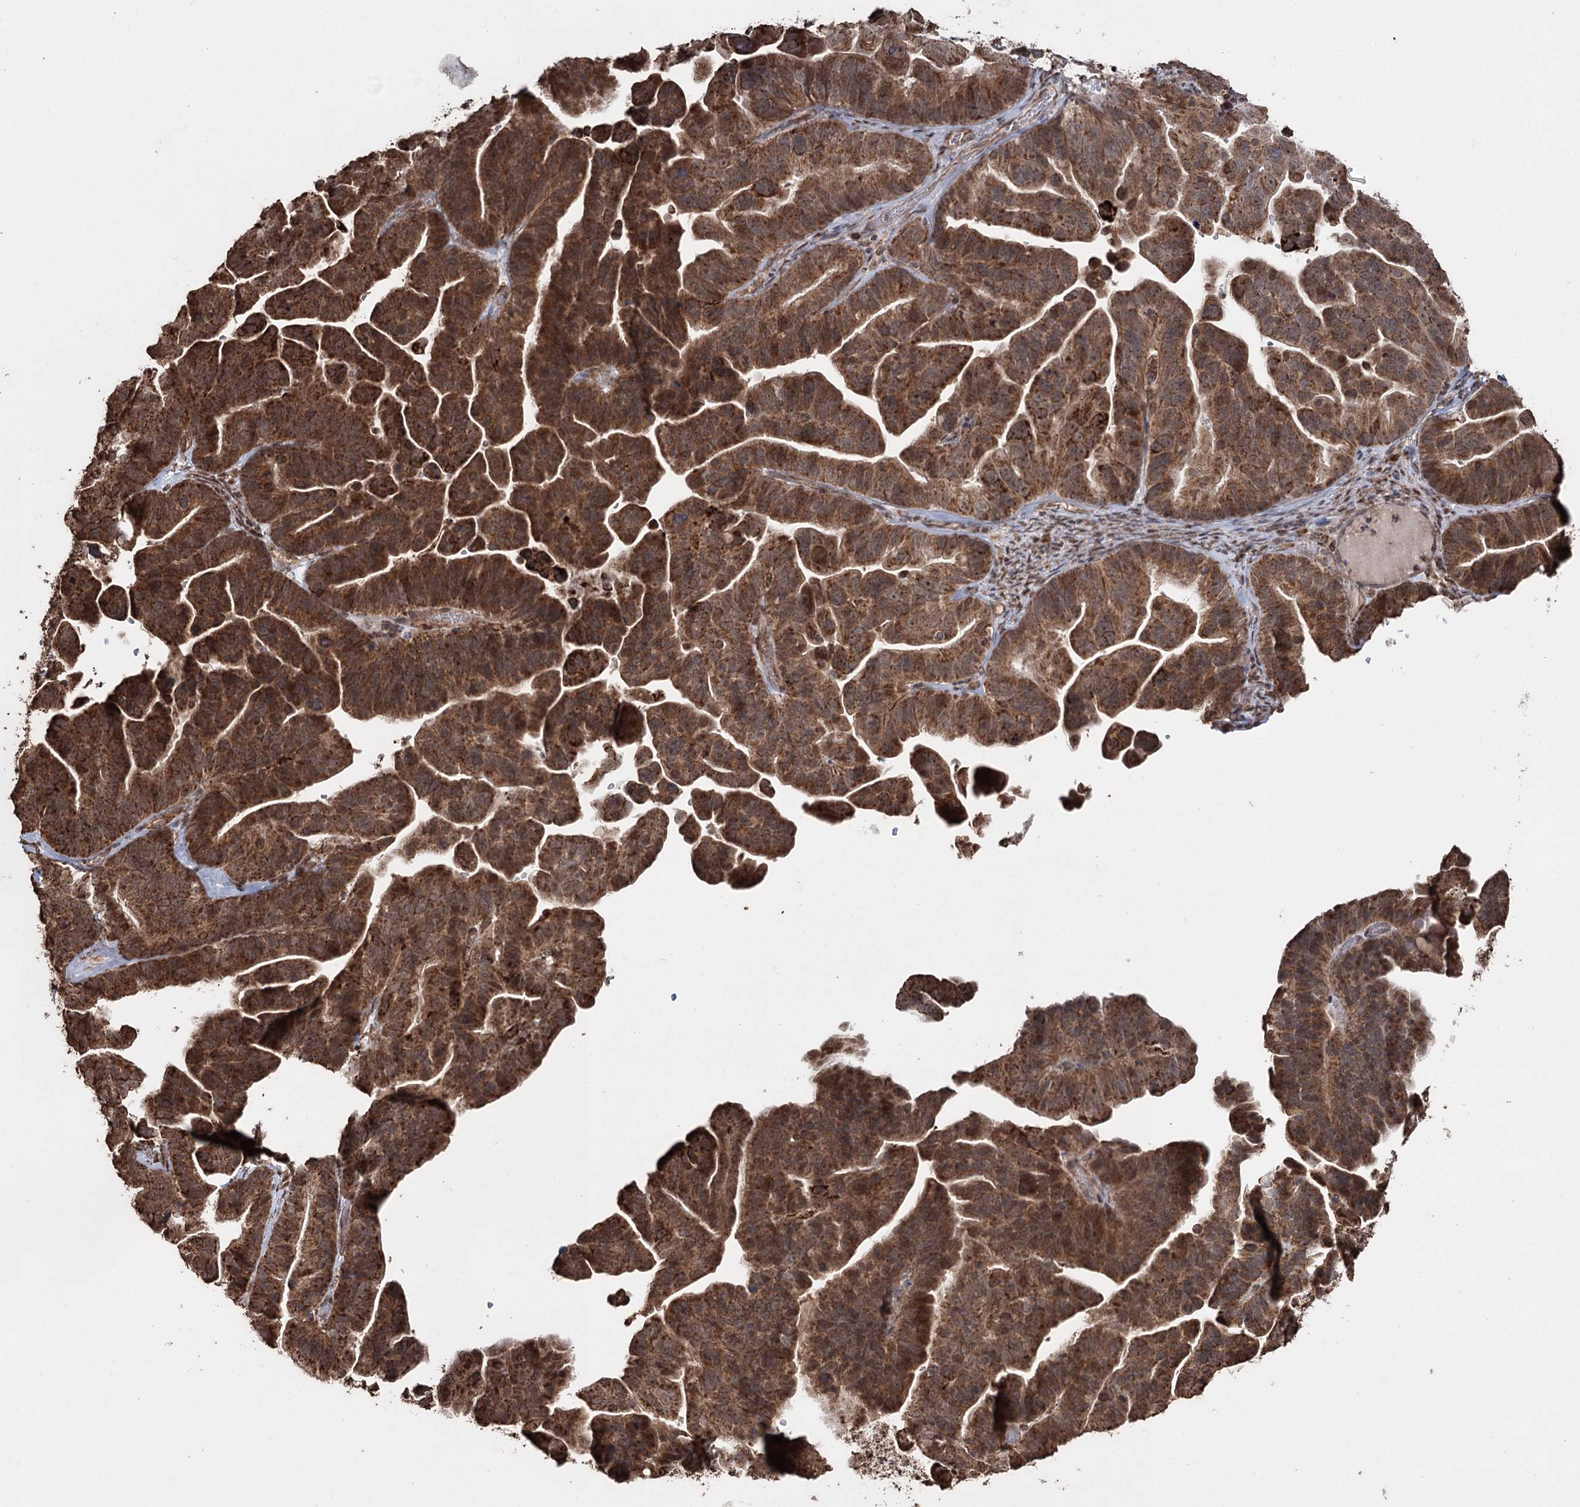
{"staining": {"intensity": "moderate", "quantity": ">75%", "location": "cytoplasmic/membranous"}, "tissue": "ovarian cancer", "cell_type": "Tumor cells", "image_type": "cancer", "snomed": [{"axis": "morphology", "description": "Cystadenocarcinoma, serous, NOS"}, {"axis": "topography", "description": "Ovary"}], "caption": "The immunohistochemical stain highlights moderate cytoplasmic/membranous staining in tumor cells of ovarian cancer (serous cystadenocarcinoma) tissue.", "gene": "SLF2", "patient": {"sex": "female", "age": 56}}